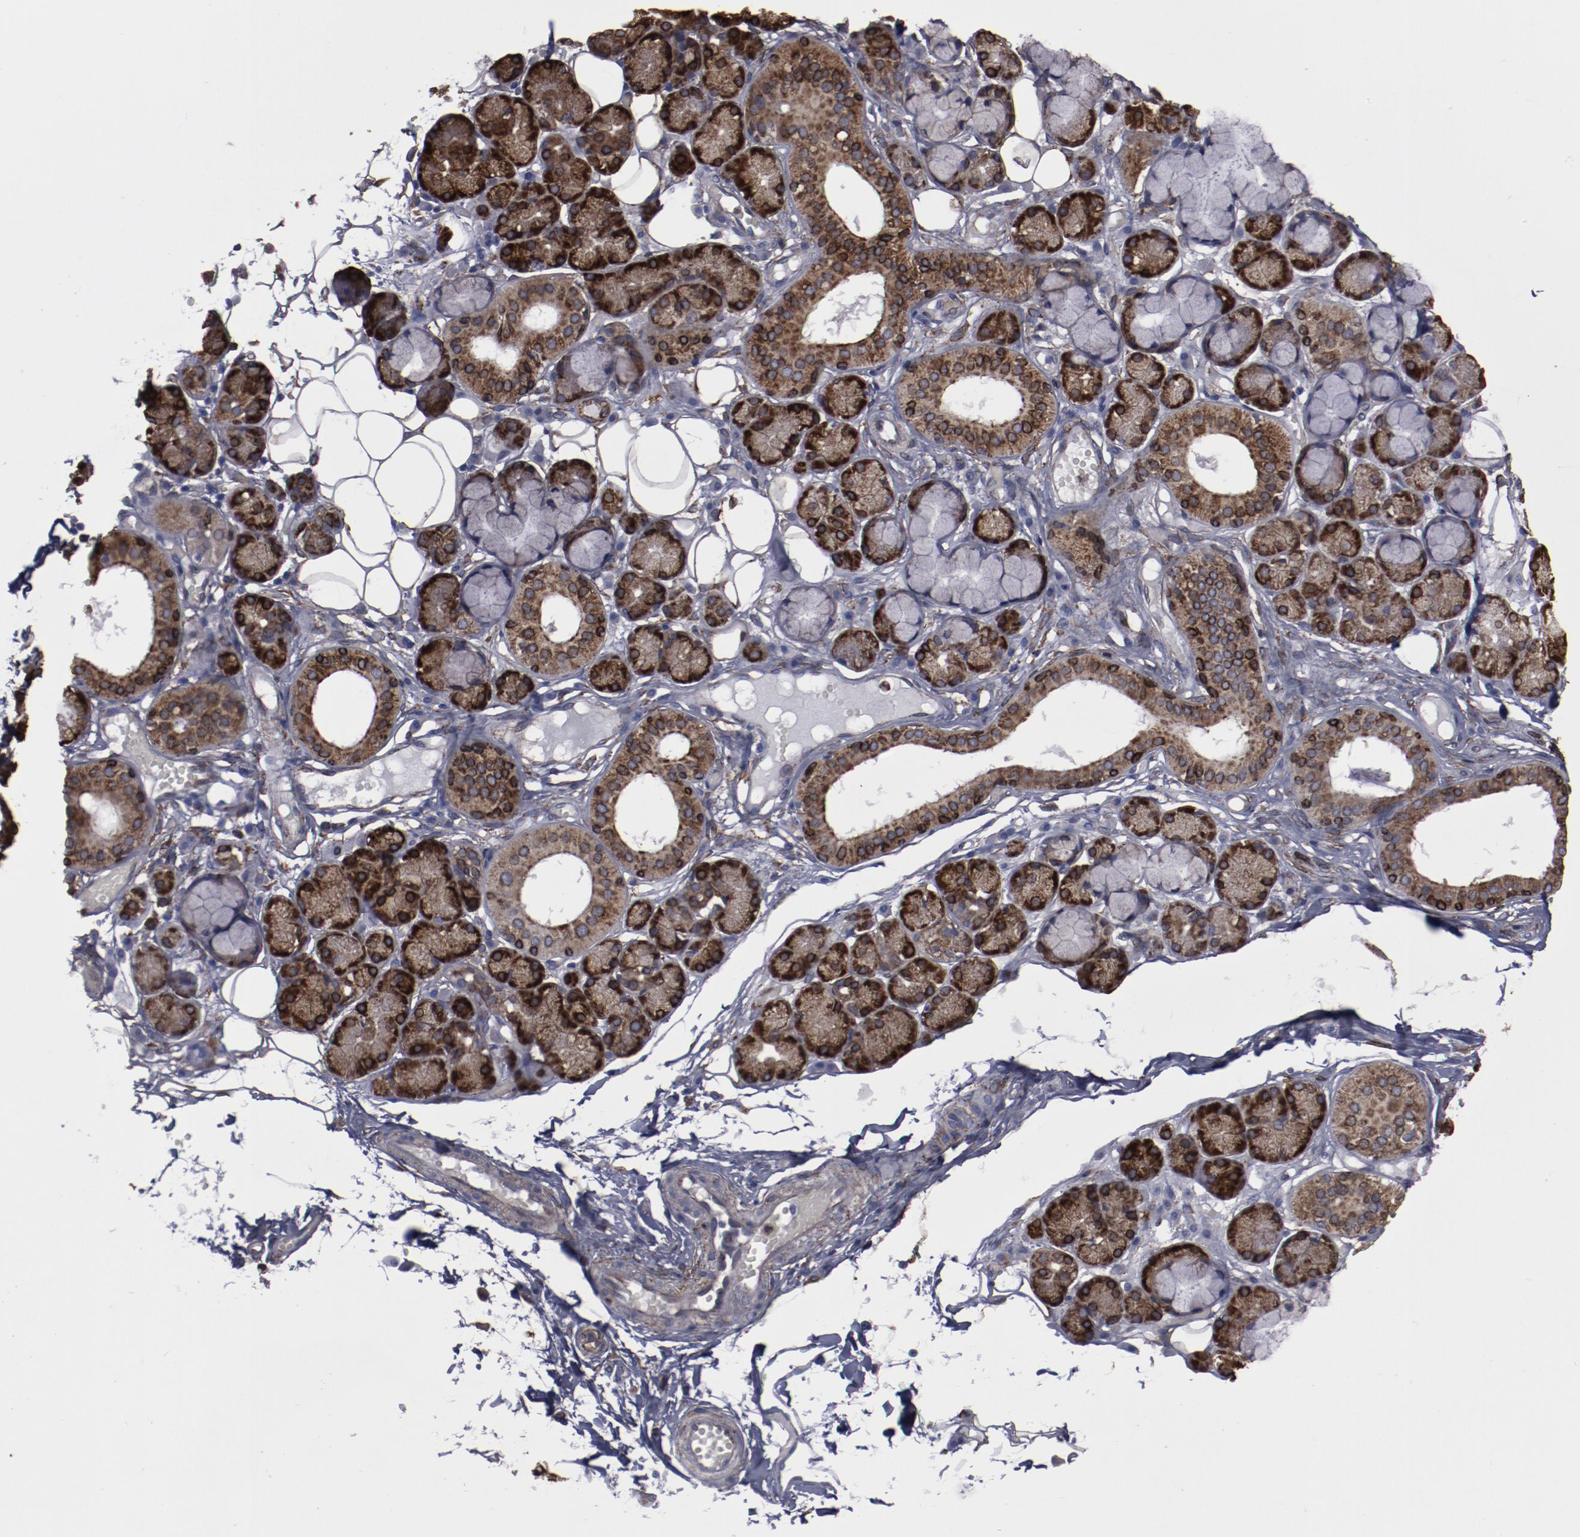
{"staining": {"intensity": "moderate", "quantity": ">75%", "location": "cytoplasmic/membranous"}, "tissue": "salivary gland", "cell_type": "Glandular cells", "image_type": "normal", "snomed": [{"axis": "morphology", "description": "Normal tissue, NOS"}, {"axis": "topography", "description": "Skeletal muscle"}, {"axis": "topography", "description": "Oral tissue"}, {"axis": "topography", "description": "Salivary gland"}, {"axis": "topography", "description": "Peripheral nerve tissue"}], "caption": "Immunohistochemical staining of normal human salivary gland demonstrates medium levels of moderate cytoplasmic/membranous staining in approximately >75% of glandular cells.", "gene": "ERLIN2", "patient": {"sex": "male", "age": 54}}